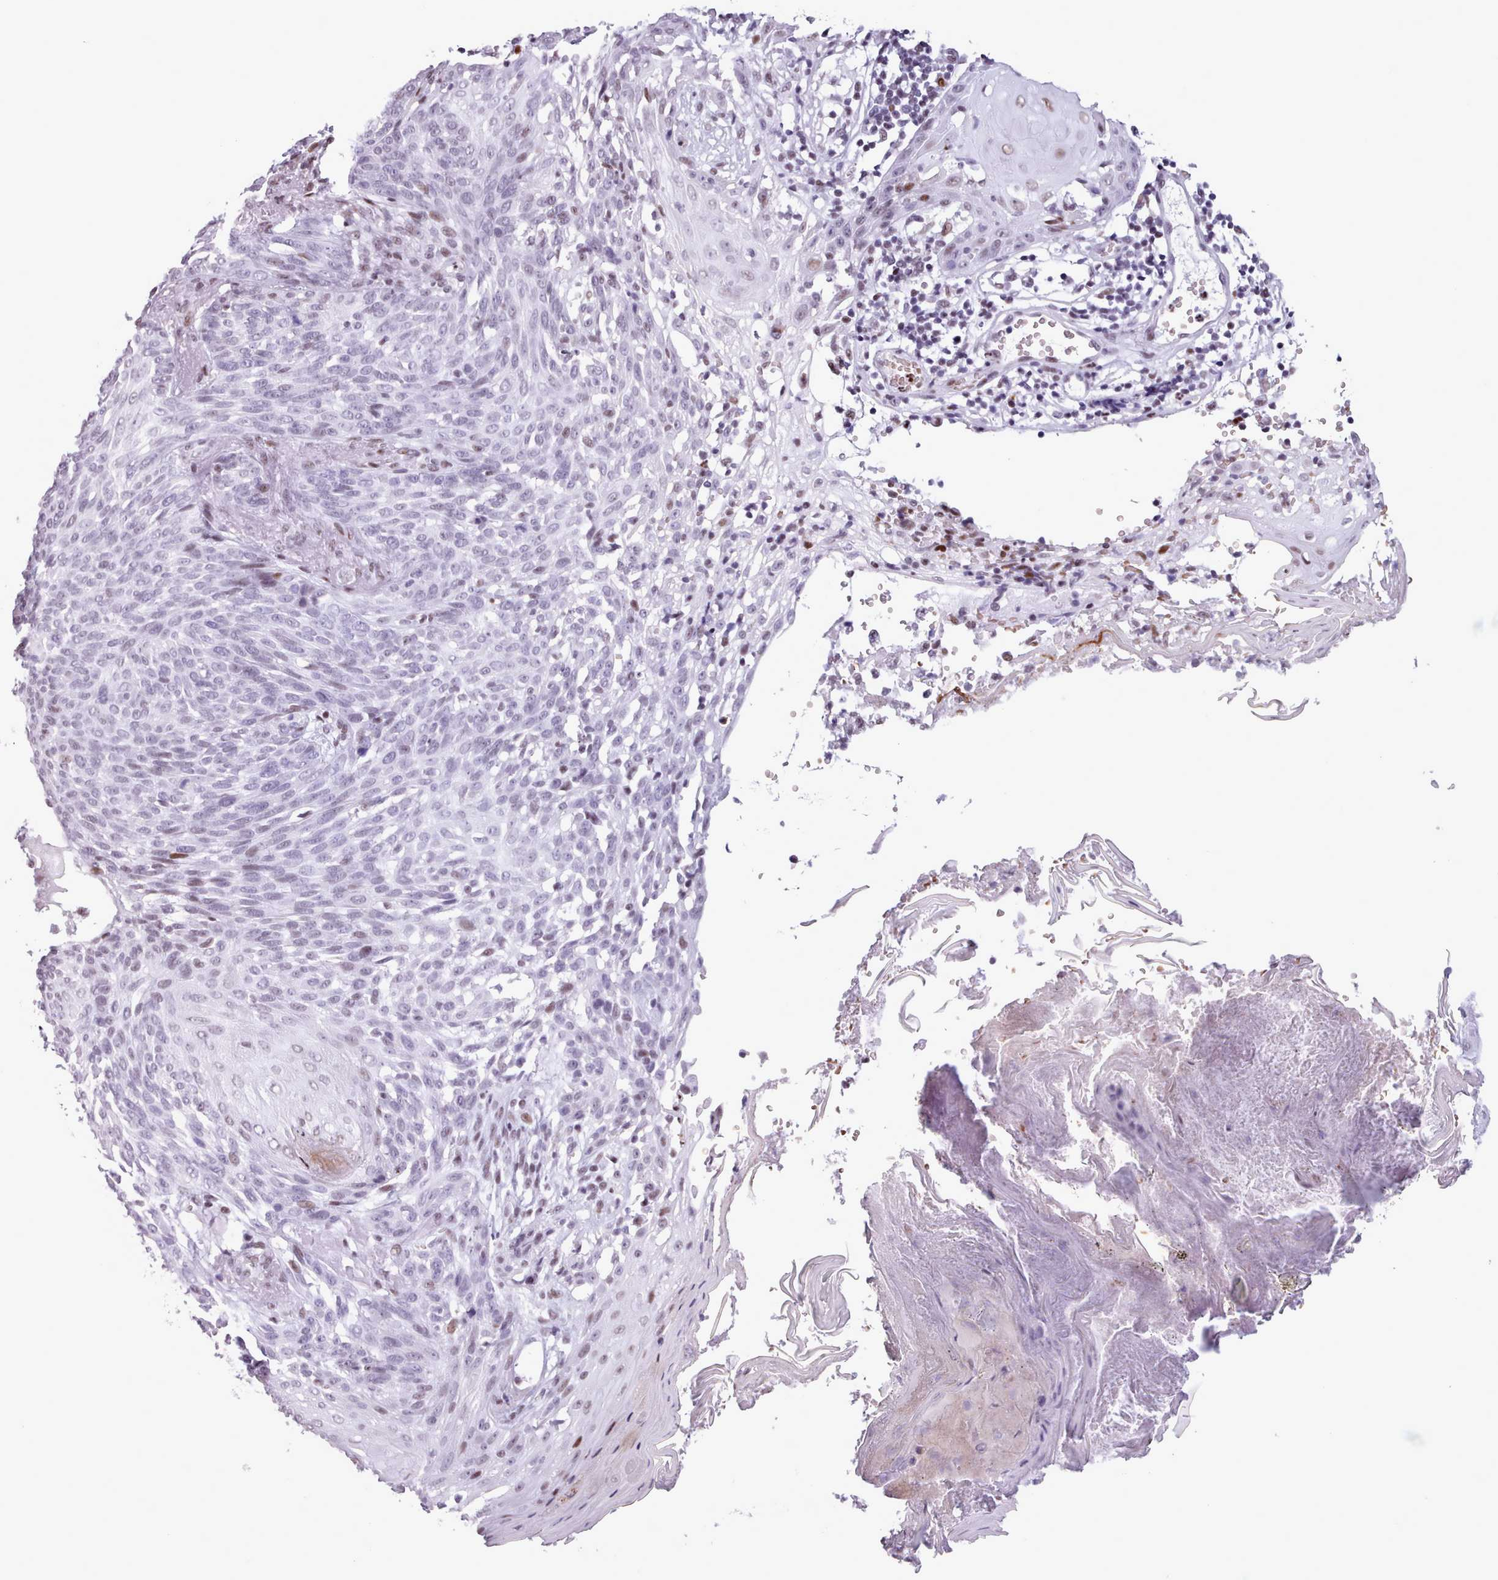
{"staining": {"intensity": "negative", "quantity": "none", "location": "none"}, "tissue": "skin cancer", "cell_type": "Tumor cells", "image_type": "cancer", "snomed": [{"axis": "morphology", "description": "Basal cell carcinoma"}, {"axis": "topography", "description": "Skin"}], "caption": "DAB immunohistochemical staining of skin cancer (basal cell carcinoma) displays no significant positivity in tumor cells. (Stains: DAB immunohistochemistry (IHC) with hematoxylin counter stain, Microscopy: brightfield microscopy at high magnification).", "gene": "SRSF4", "patient": {"sex": "female", "age": 86}}